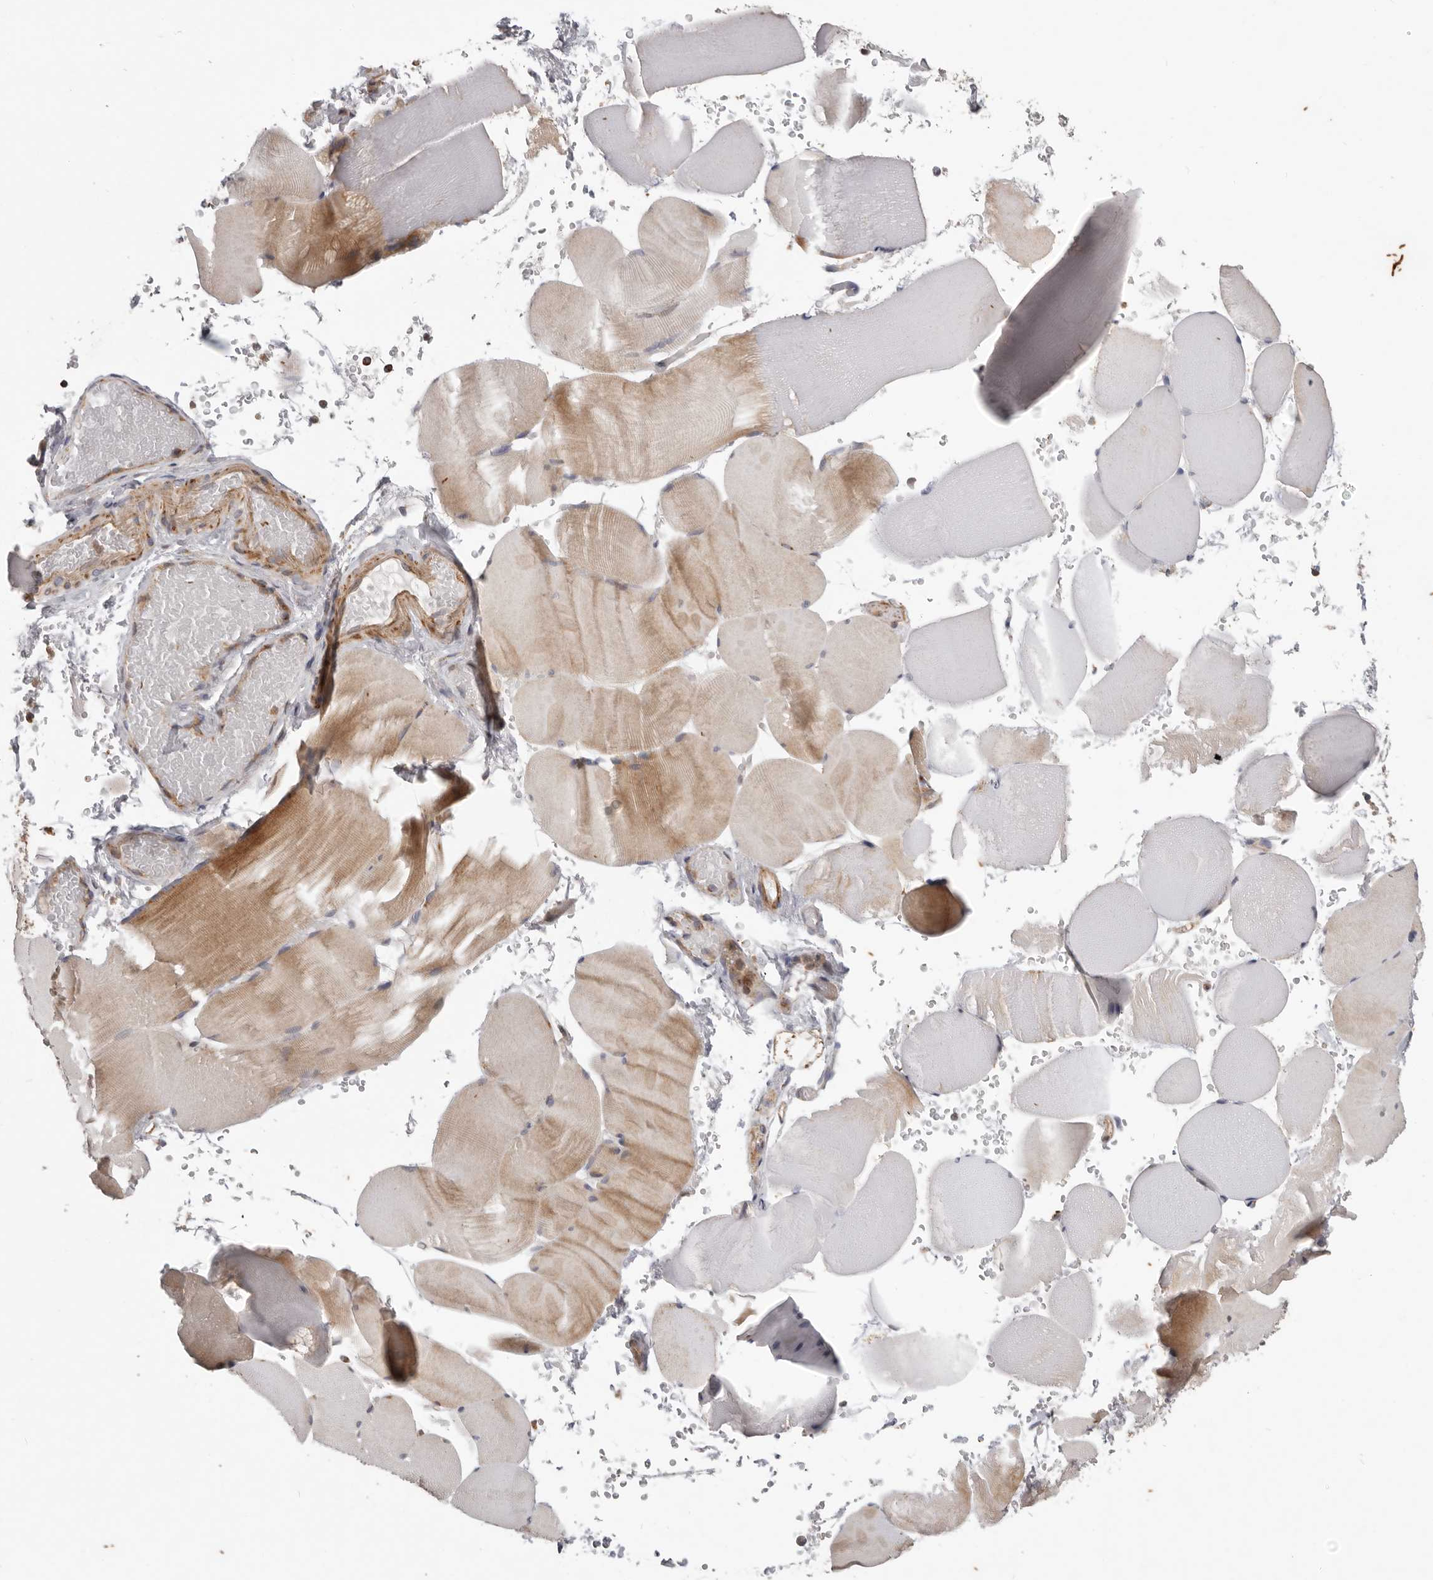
{"staining": {"intensity": "moderate", "quantity": "25%-75%", "location": "cytoplasmic/membranous"}, "tissue": "skeletal muscle", "cell_type": "Myocytes", "image_type": "normal", "snomed": [{"axis": "morphology", "description": "Normal tissue, NOS"}, {"axis": "topography", "description": "Skeletal muscle"}], "caption": "Immunohistochemistry (DAB (3,3'-diaminobenzidine)) staining of unremarkable skeletal muscle exhibits moderate cytoplasmic/membranous protein staining in approximately 25%-75% of myocytes.", "gene": "MRPS10", "patient": {"sex": "male", "age": 62}}